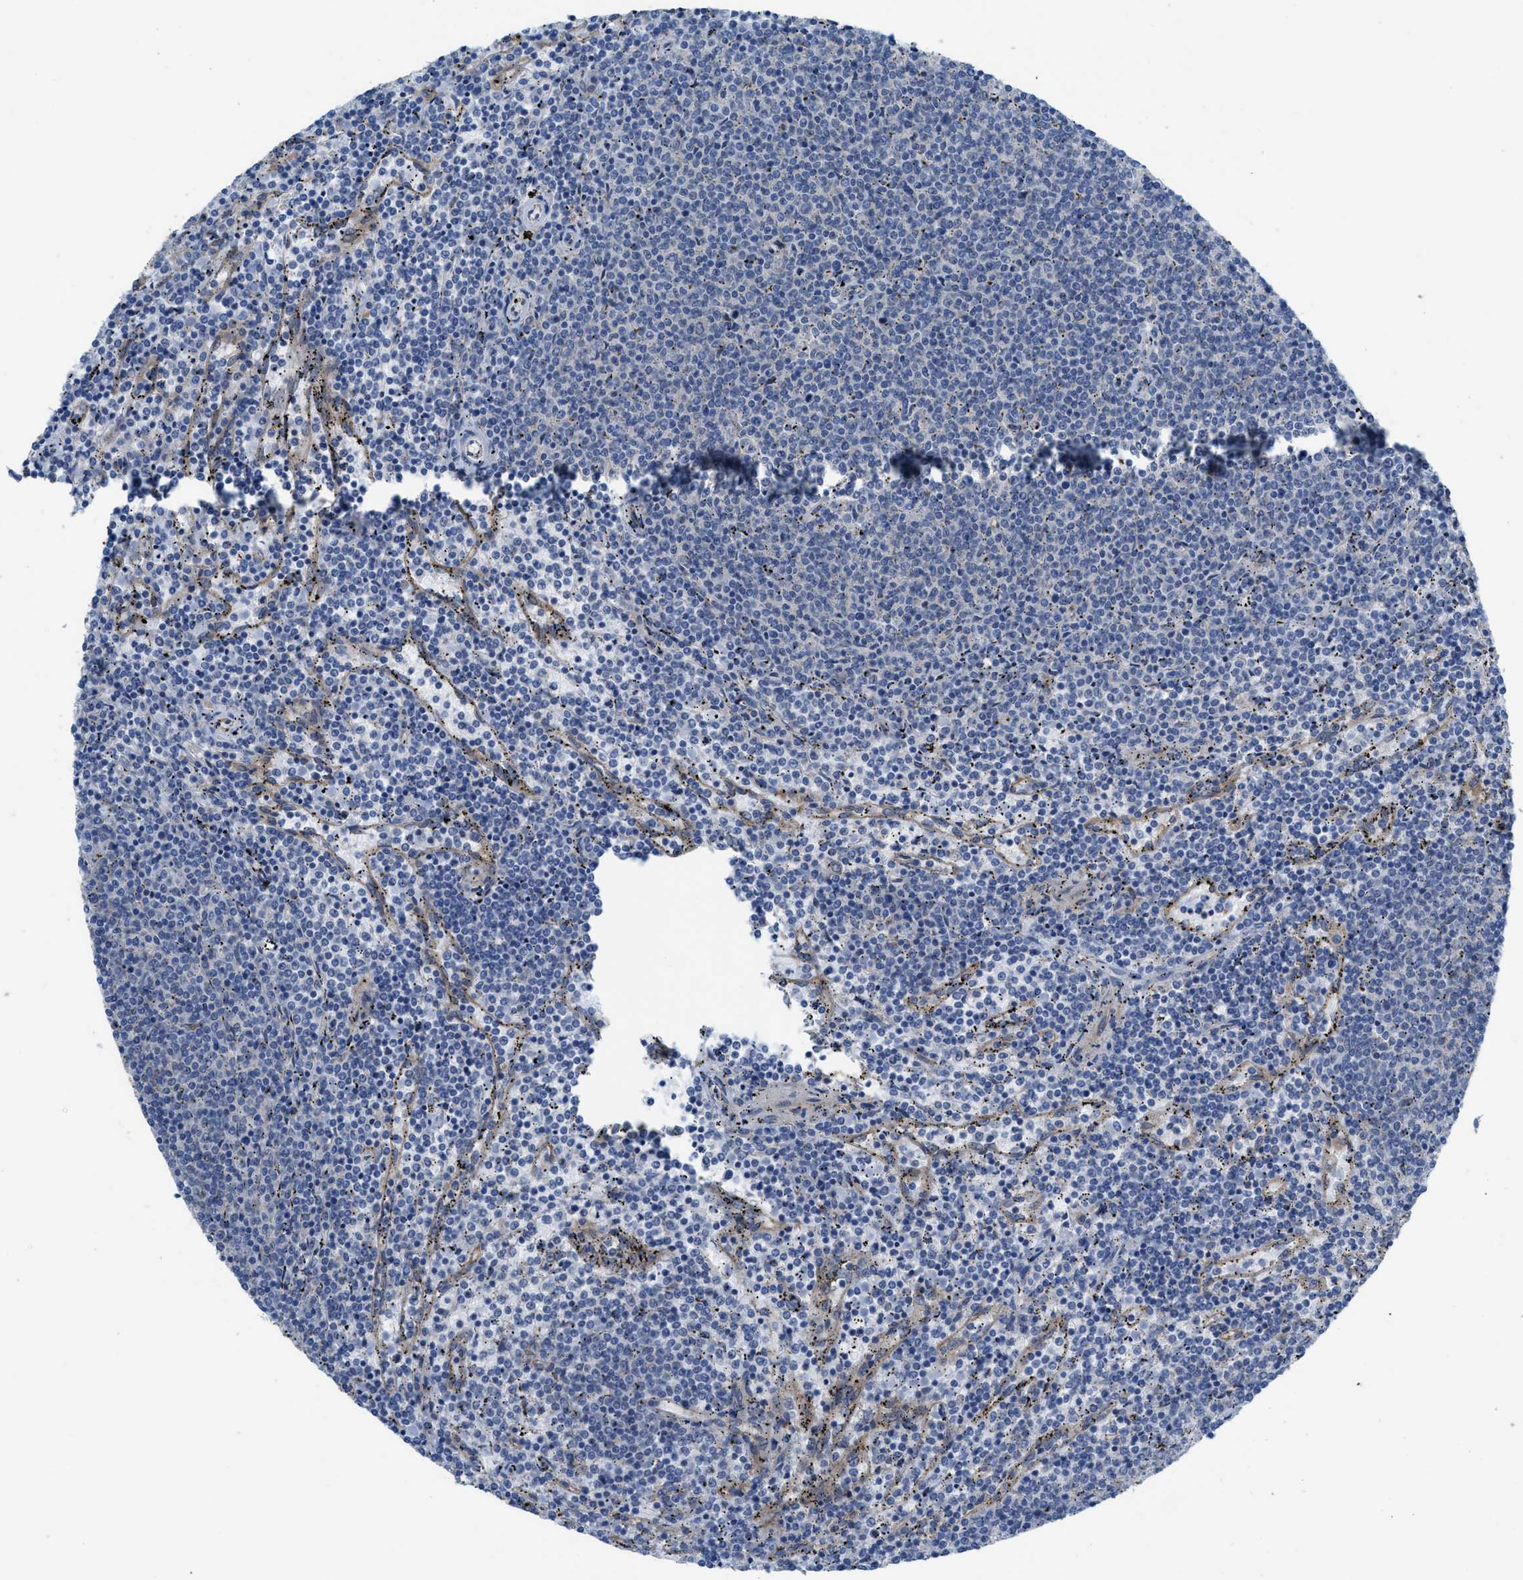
{"staining": {"intensity": "negative", "quantity": "none", "location": "none"}, "tissue": "lymphoma", "cell_type": "Tumor cells", "image_type": "cancer", "snomed": [{"axis": "morphology", "description": "Malignant lymphoma, non-Hodgkin's type, Low grade"}, {"axis": "topography", "description": "Spleen"}], "caption": "Low-grade malignant lymphoma, non-Hodgkin's type was stained to show a protein in brown. There is no significant expression in tumor cells. (Stains: DAB (3,3'-diaminobenzidine) IHC with hematoxylin counter stain, Microscopy: brightfield microscopy at high magnification).", "gene": "EGFR", "patient": {"sex": "female", "age": 50}}